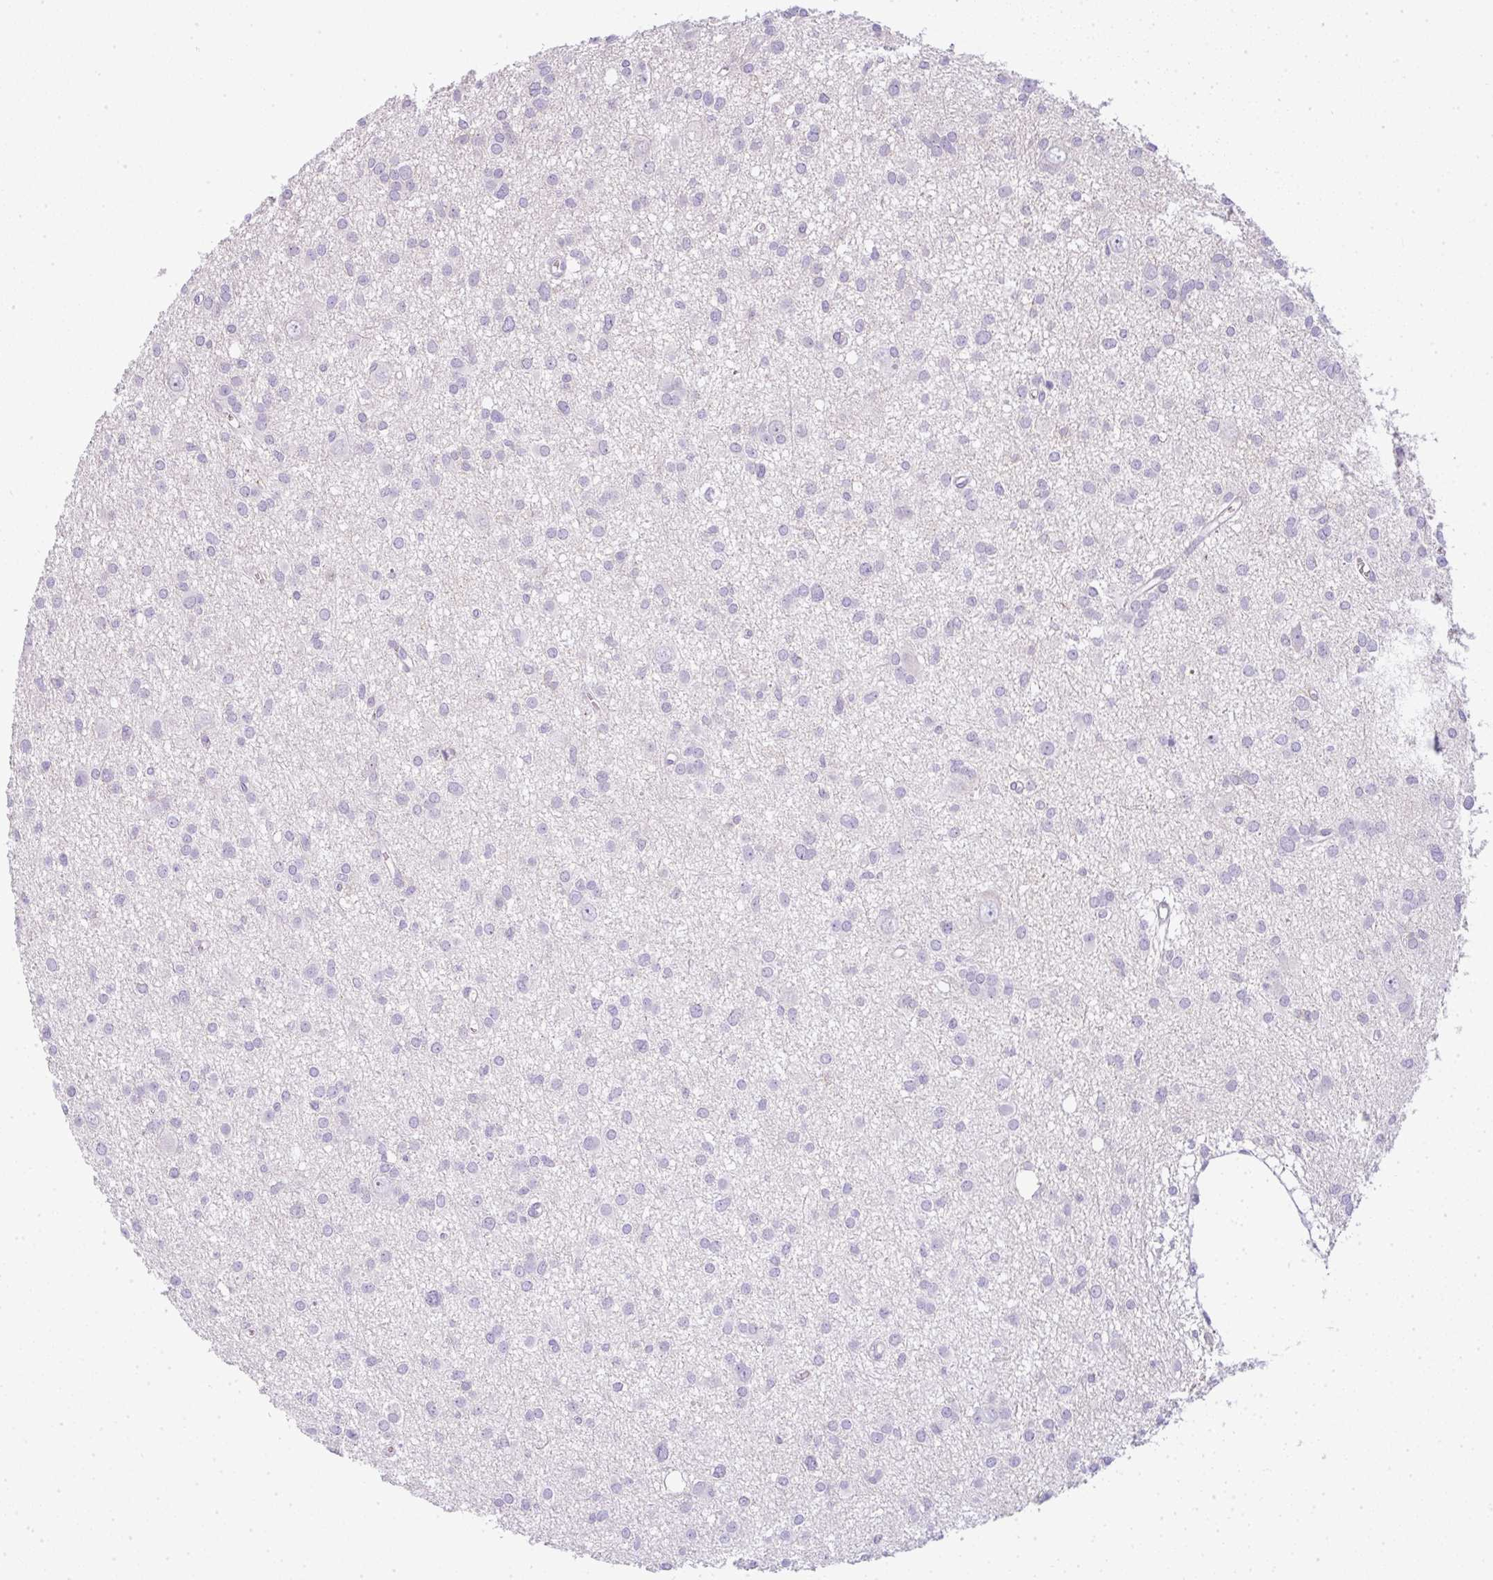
{"staining": {"intensity": "negative", "quantity": "none", "location": "none"}, "tissue": "glioma", "cell_type": "Tumor cells", "image_type": "cancer", "snomed": [{"axis": "morphology", "description": "Glioma, malignant, High grade"}, {"axis": "topography", "description": "Brain"}], "caption": "Tumor cells are negative for brown protein staining in glioma.", "gene": "LPAR4", "patient": {"sex": "male", "age": 23}}